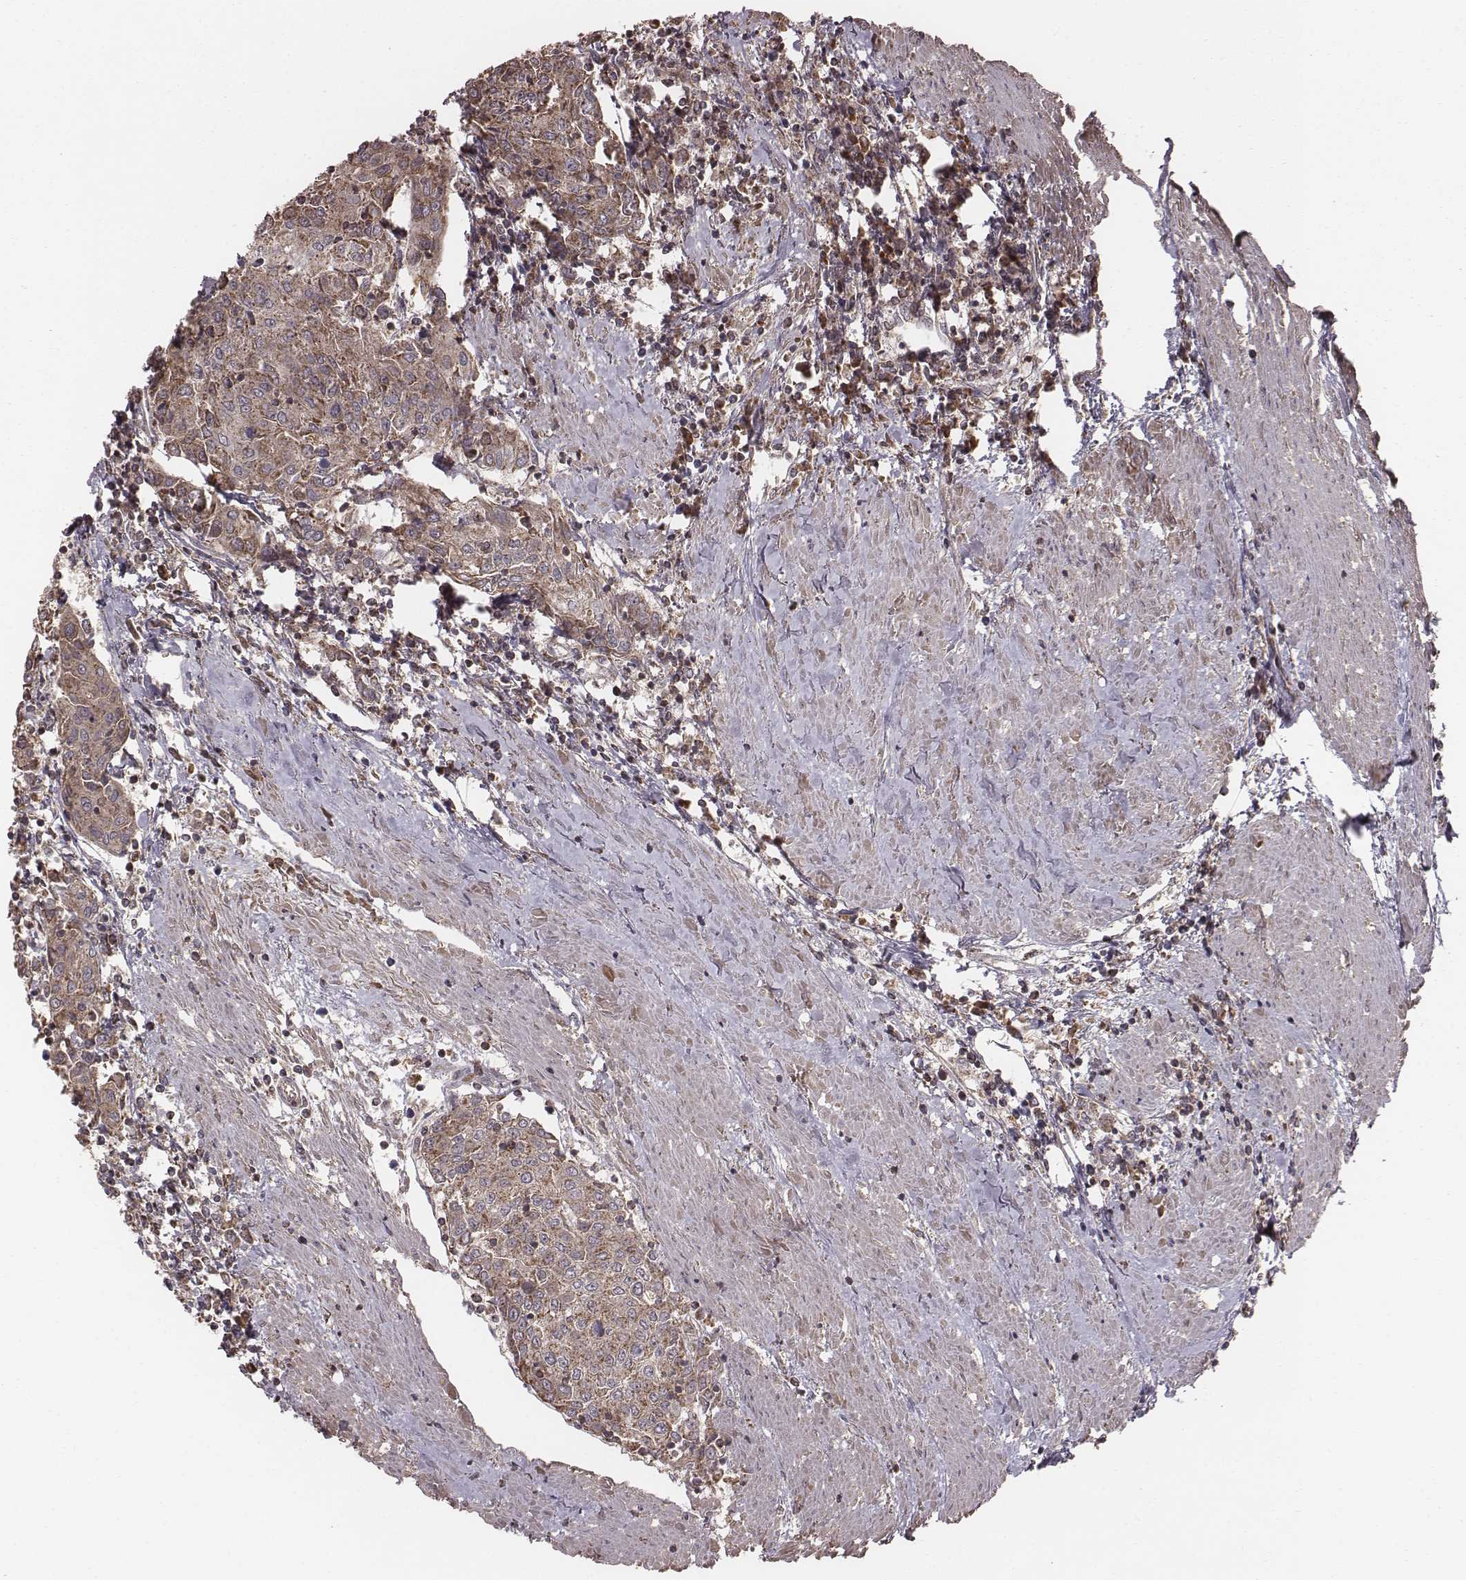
{"staining": {"intensity": "moderate", "quantity": ">75%", "location": "cytoplasmic/membranous"}, "tissue": "urothelial cancer", "cell_type": "Tumor cells", "image_type": "cancer", "snomed": [{"axis": "morphology", "description": "Urothelial carcinoma, High grade"}, {"axis": "topography", "description": "Urinary bladder"}], "caption": "Human urothelial cancer stained for a protein (brown) reveals moderate cytoplasmic/membranous positive positivity in about >75% of tumor cells.", "gene": "PDCD2L", "patient": {"sex": "female", "age": 85}}